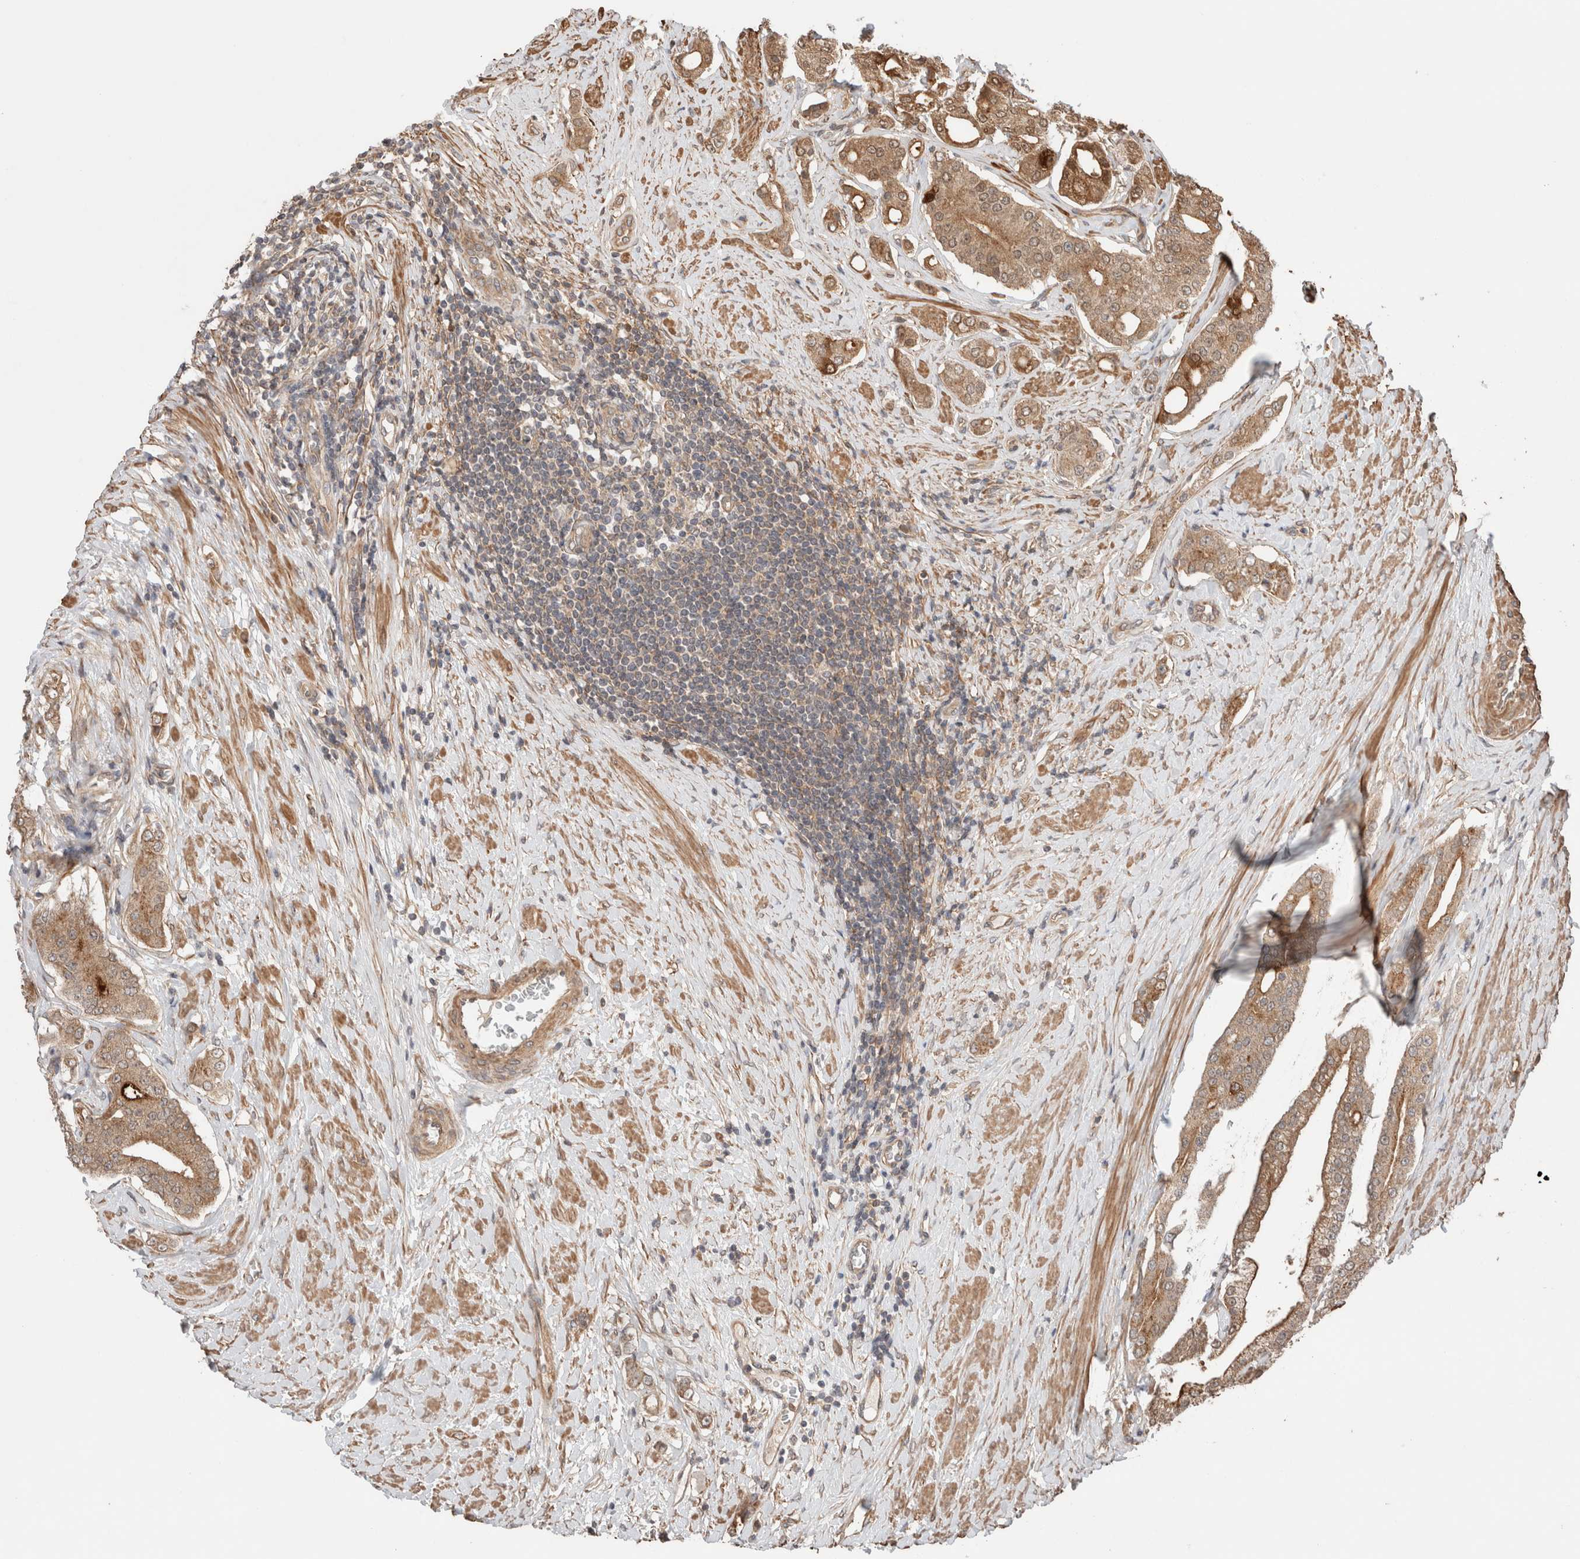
{"staining": {"intensity": "moderate", "quantity": ">75%", "location": "cytoplasmic/membranous"}, "tissue": "prostate cancer", "cell_type": "Tumor cells", "image_type": "cancer", "snomed": [{"axis": "morphology", "description": "Adenocarcinoma, High grade"}, {"axis": "topography", "description": "Prostate"}], "caption": "DAB immunohistochemical staining of prostate cancer (adenocarcinoma (high-grade)) demonstrates moderate cytoplasmic/membranous protein expression in about >75% of tumor cells.", "gene": "ZNF649", "patient": {"sex": "male", "age": 71}}